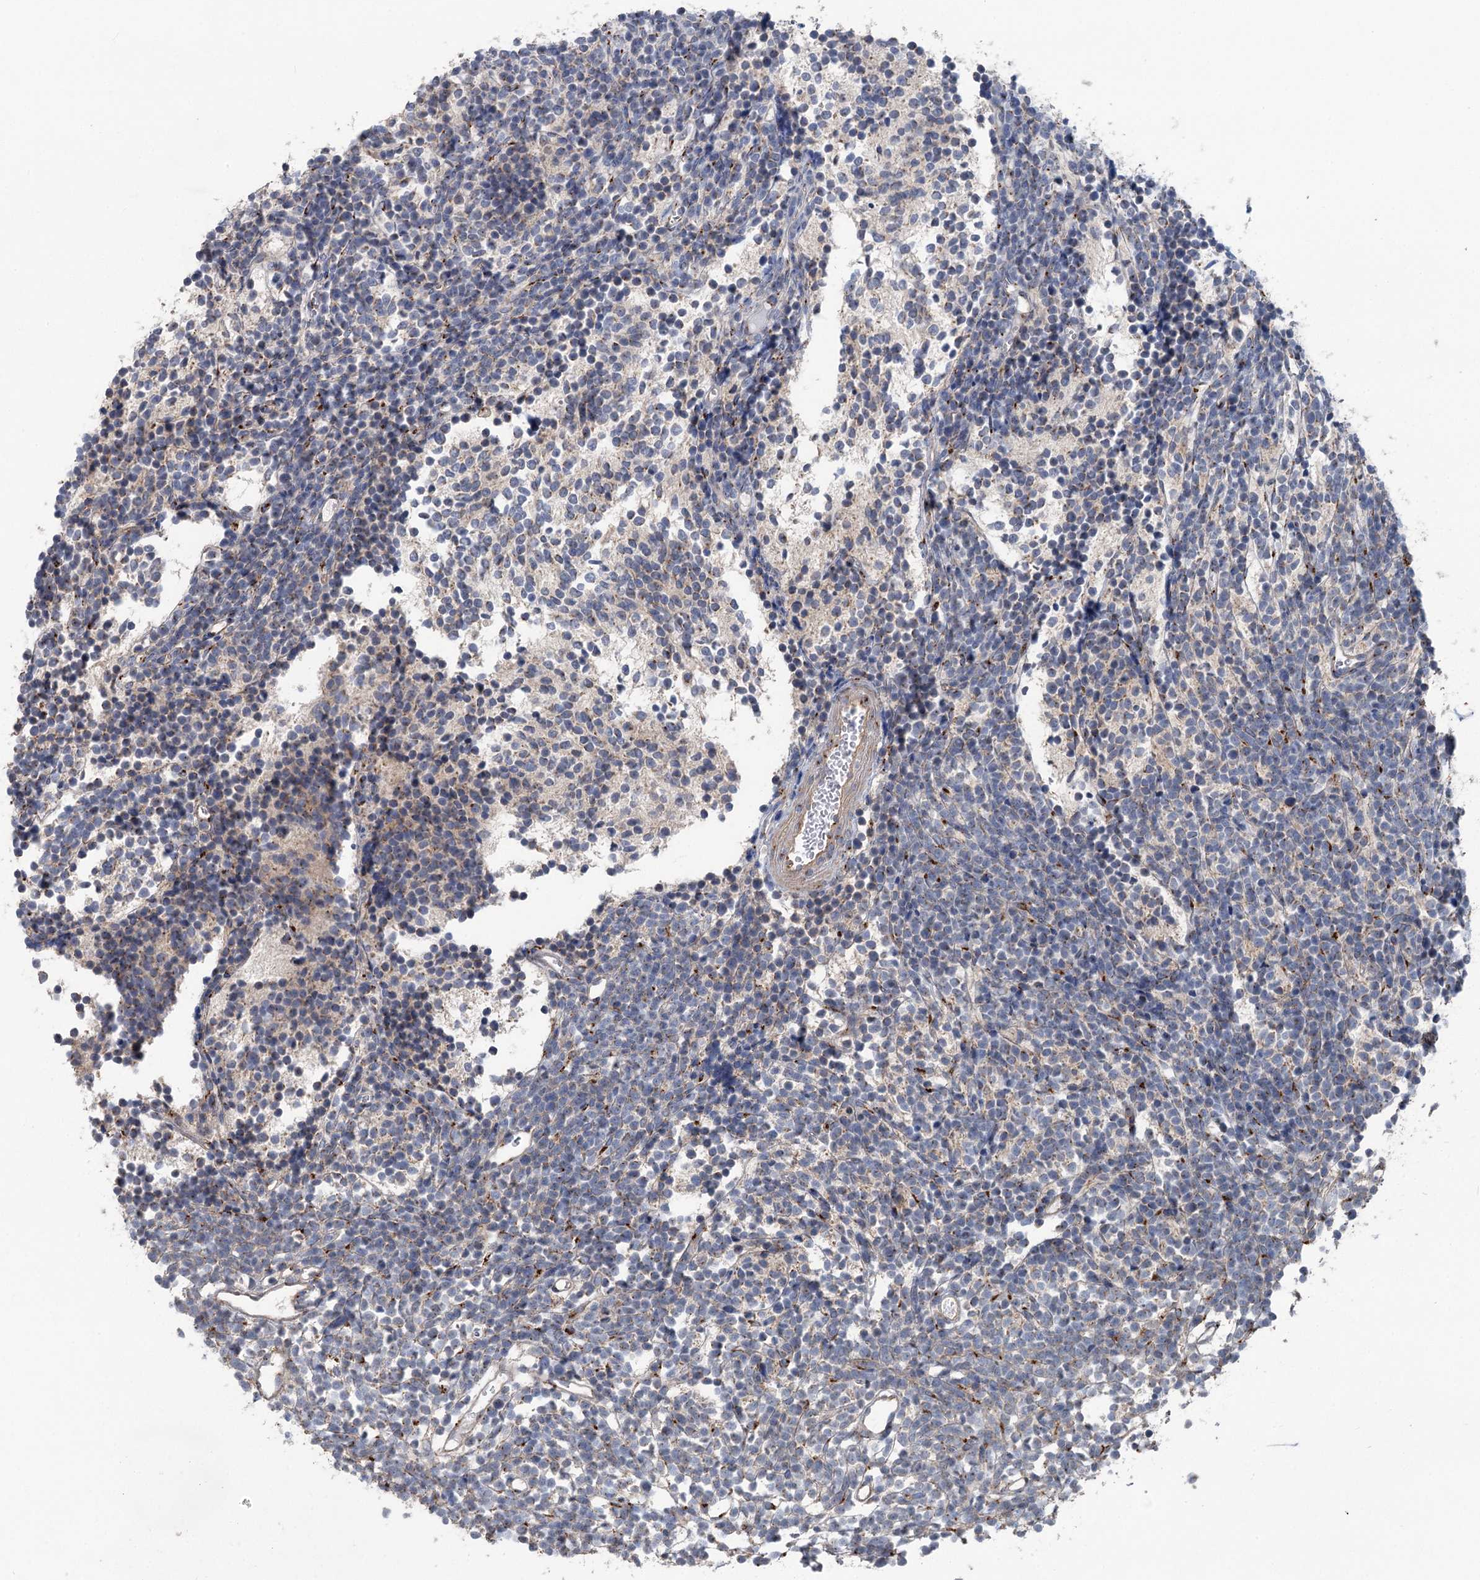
{"staining": {"intensity": "negative", "quantity": "none", "location": "none"}, "tissue": "glioma", "cell_type": "Tumor cells", "image_type": "cancer", "snomed": [{"axis": "morphology", "description": "Glioma, malignant, Low grade"}, {"axis": "topography", "description": "Brain"}], "caption": "A high-resolution image shows immunohistochemistry (IHC) staining of glioma, which displays no significant expression in tumor cells.", "gene": "ITIH5", "patient": {"sex": "female", "age": 1}}